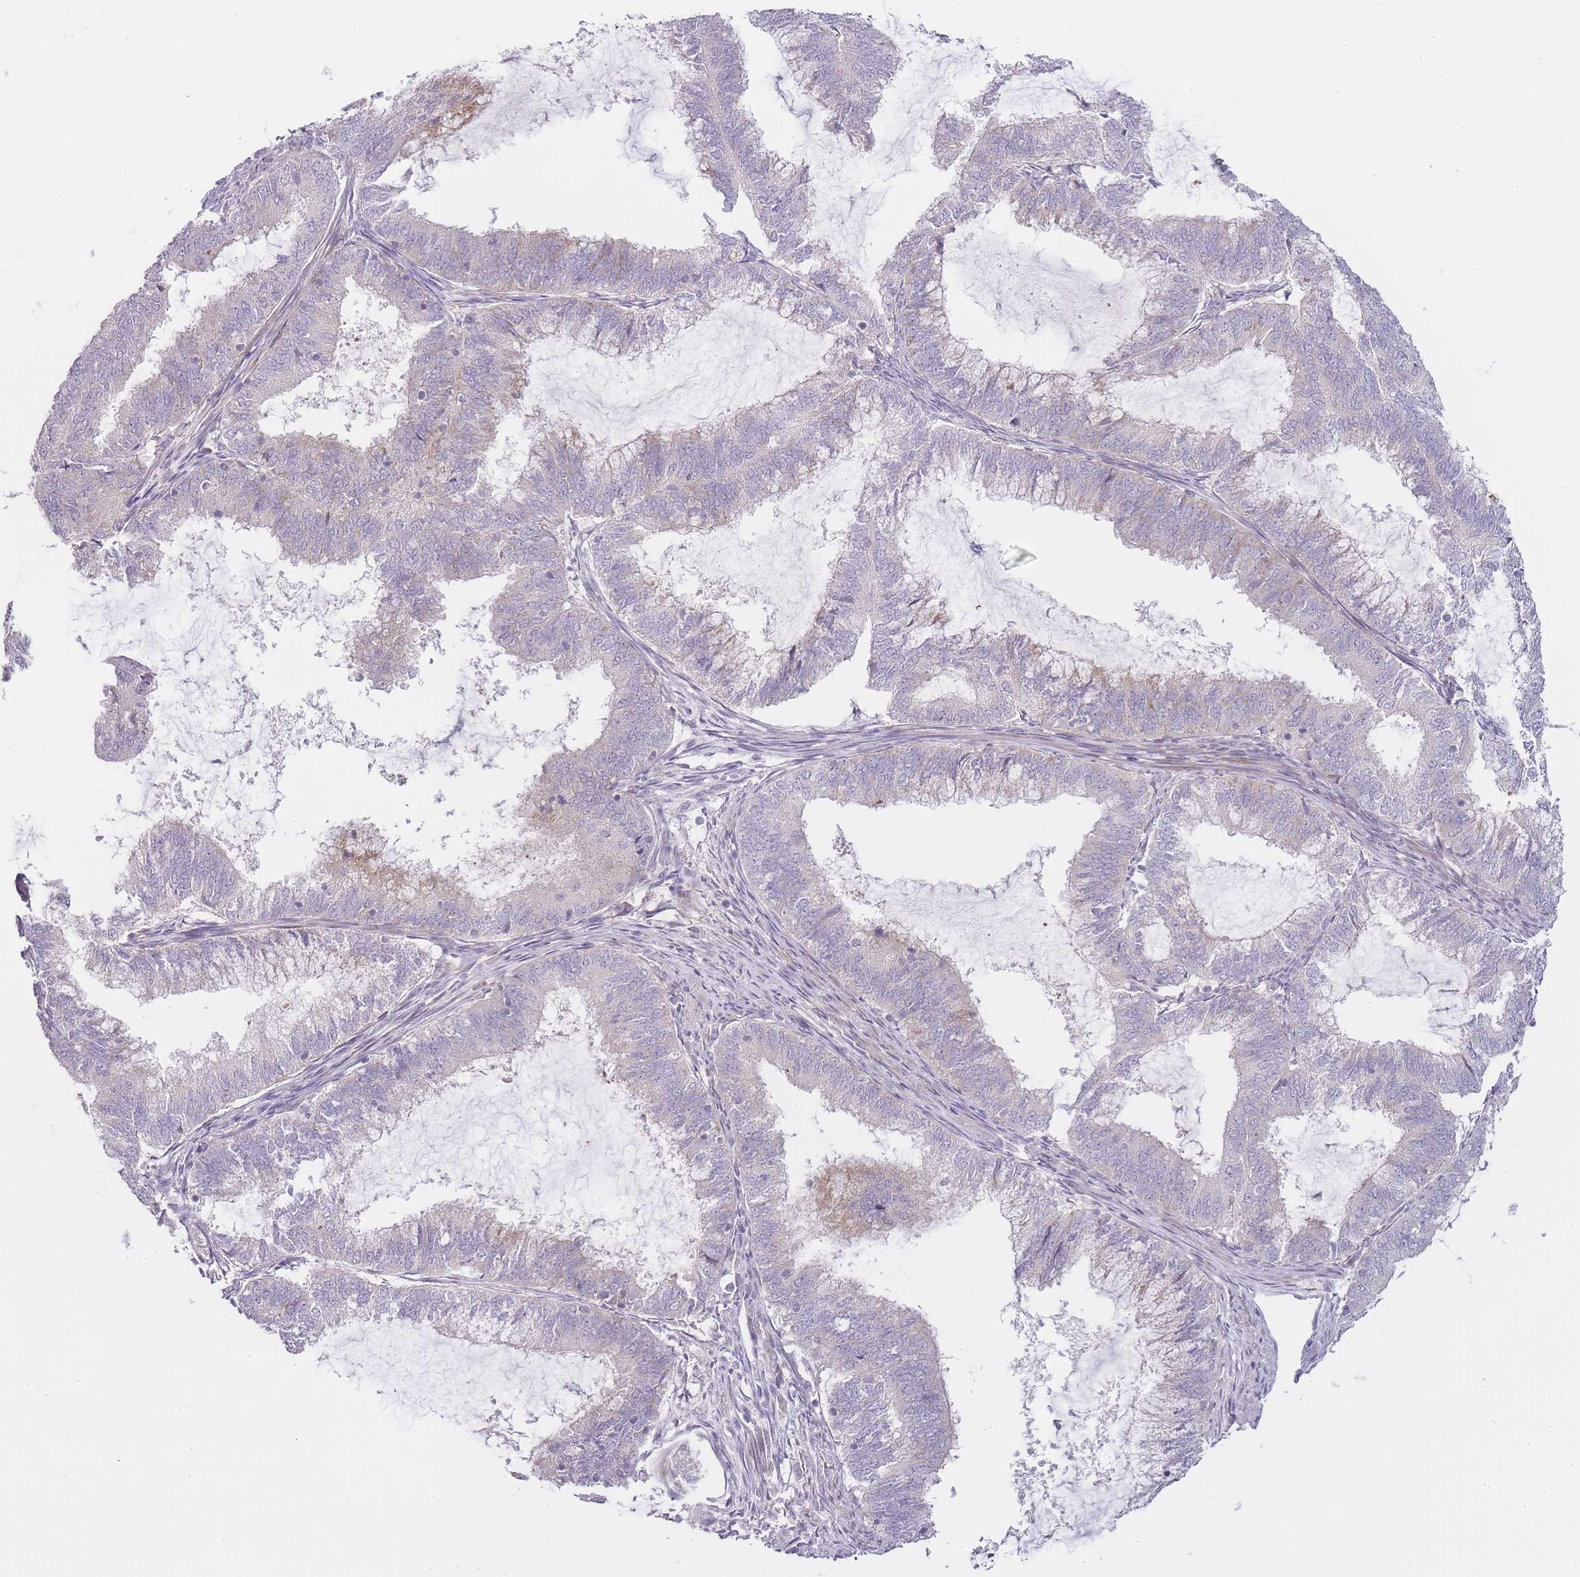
{"staining": {"intensity": "negative", "quantity": "none", "location": "none"}, "tissue": "endometrial cancer", "cell_type": "Tumor cells", "image_type": "cancer", "snomed": [{"axis": "morphology", "description": "Adenocarcinoma, NOS"}, {"axis": "topography", "description": "Endometrium"}], "caption": "Tumor cells are negative for brown protein staining in endometrial cancer (adenocarcinoma).", "gene": "OGG1", "patient": {"sex": "female", "age": 51}}